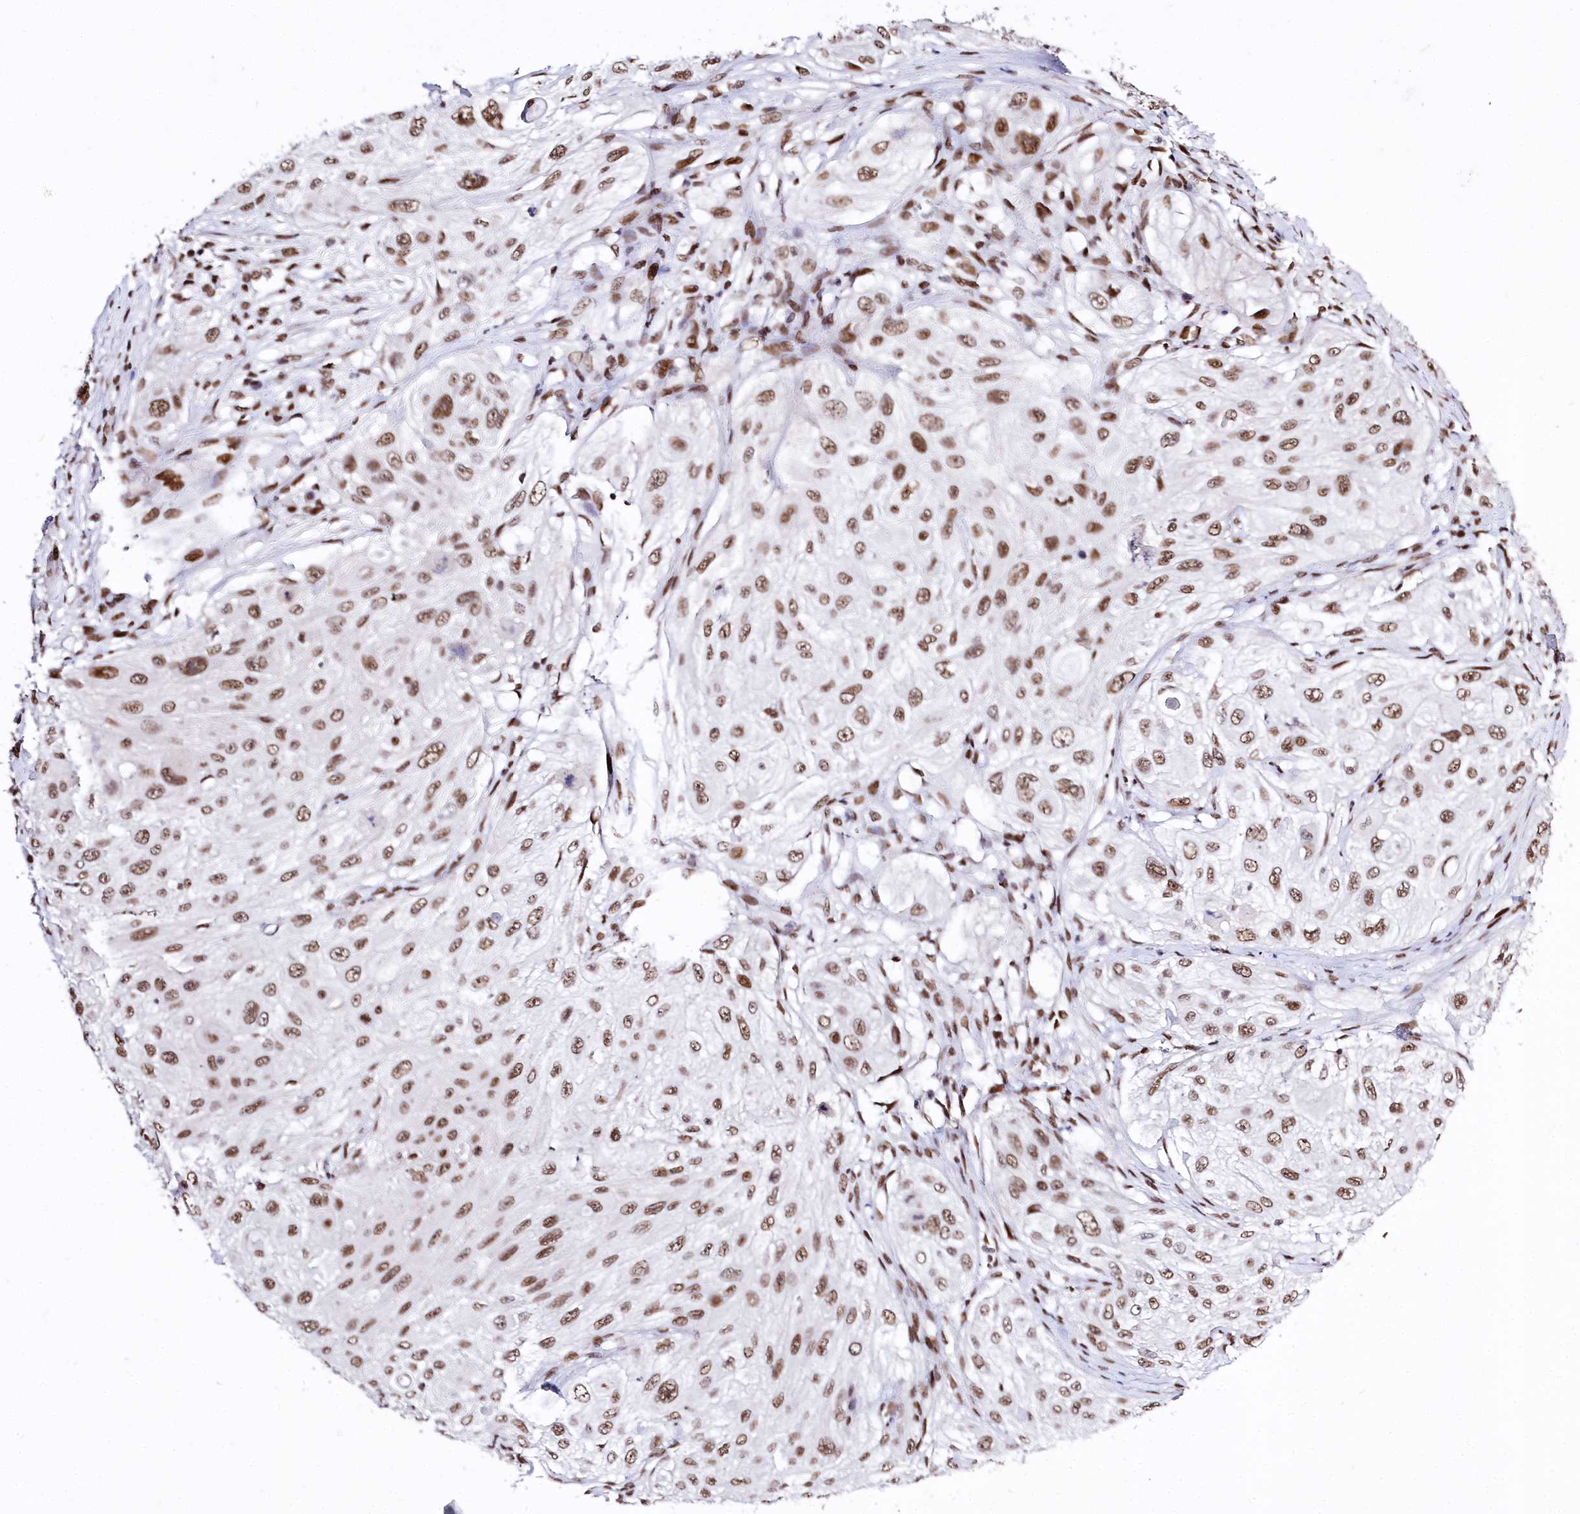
{"staining": {"intensity": "moderate", "quantity": ">75%", "location": "nuclear"}, "tissue": "cervical cancer", "cell_type": "Tumor cells", "image_type": "cancer", "snomed": [{"axis": "morphology", "description": "Squamous cell carcinoma, NOS"}, {"axis": "topography", "description": "Cervix"}], "caption": "There is medium levels of moderate nuclear positivity in tumor cells of cervical cancer, as demonstrated by immunohistochemical staining (brown color).", "gene": "POU4F3", "patient": {"sex": "female", "age": 42}}